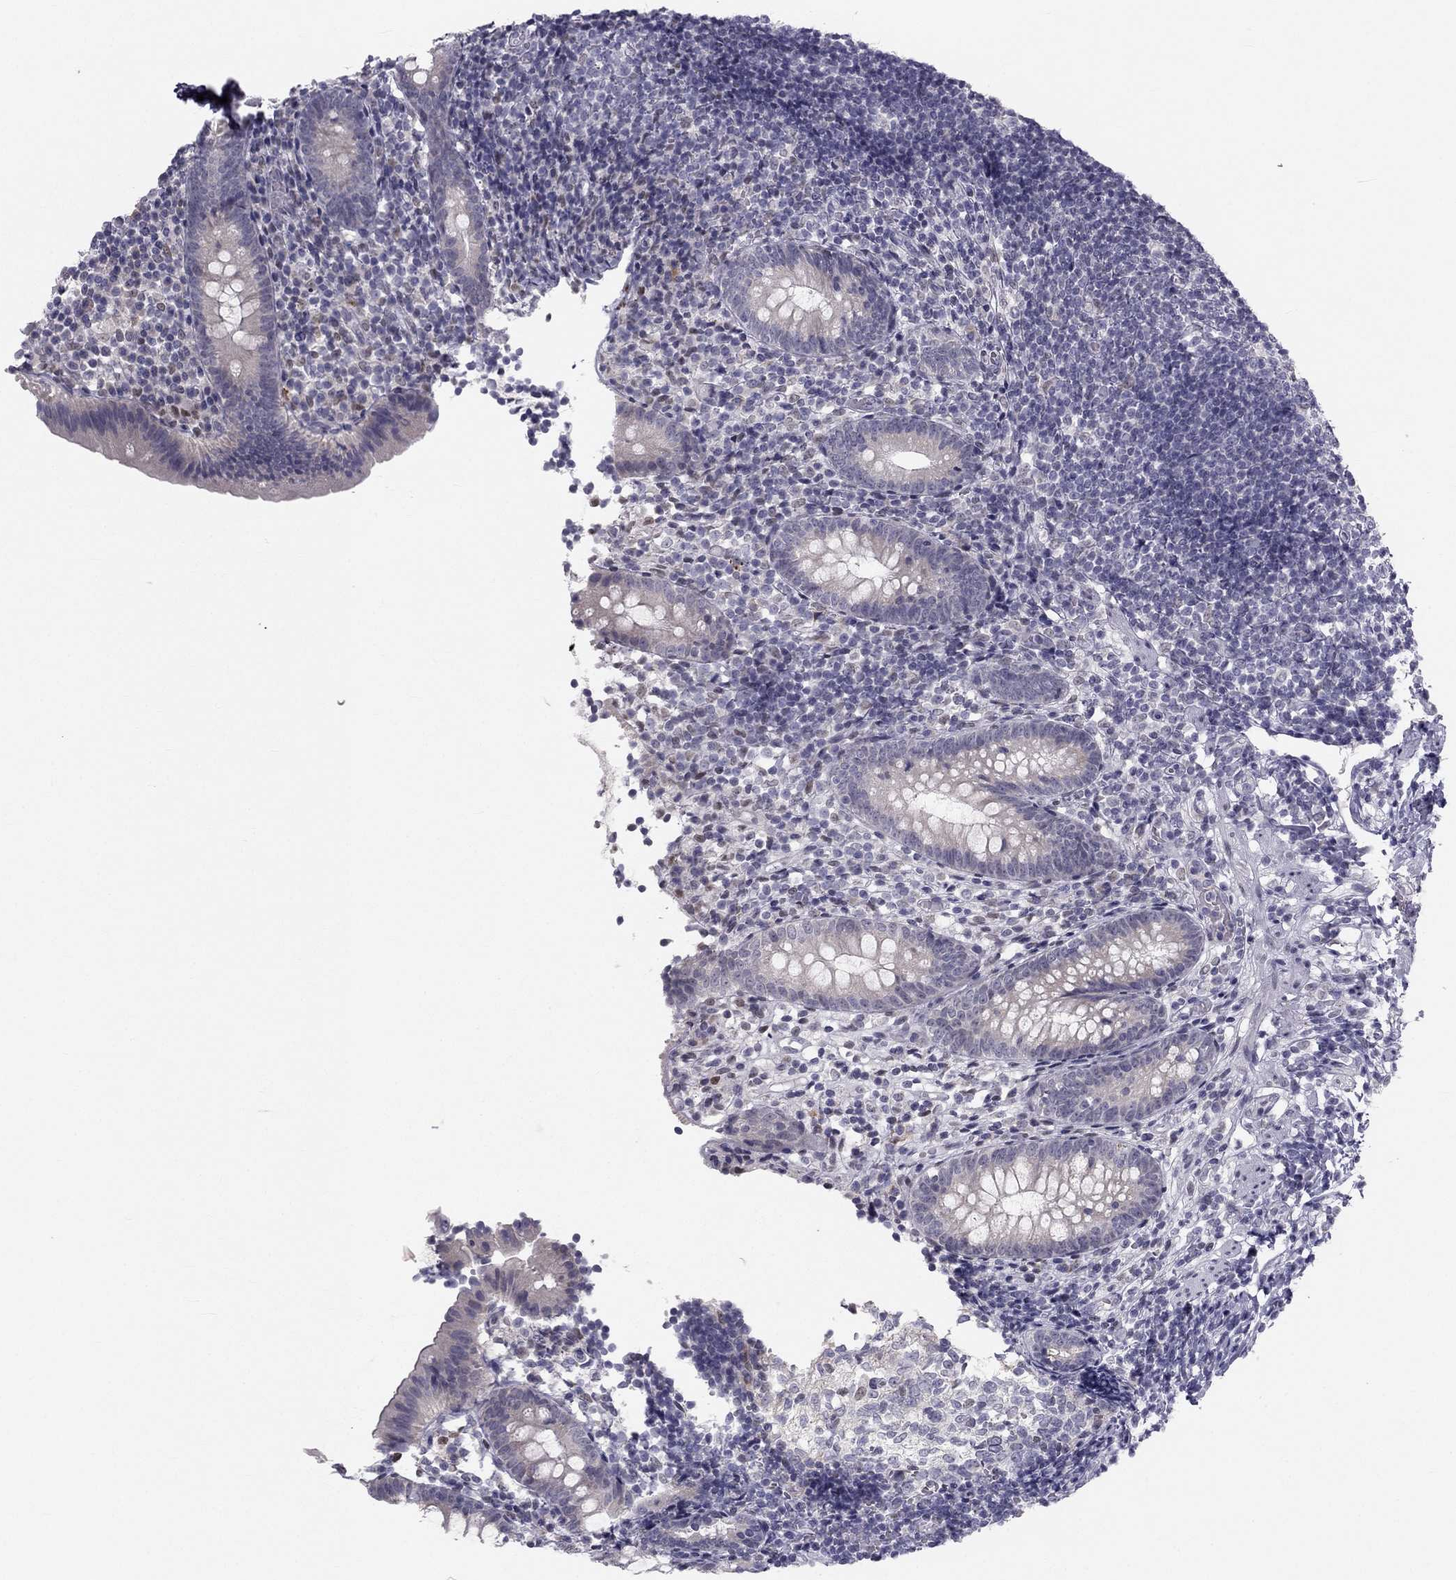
{"staining": {"intensity": "negative", "quantity": "none", "location": "none"}, "tissue": "appendix", "cell_type": "Glandular cells", "image_type": "normal", "snomed": [{"axis": "morphology", "description": "Normal tissue, NOS"}, {"axis": "topography", "description": "Appendix"}], "caption": "Appendix stained for a protein using immunohistochemistry displays no staining glandular cells.", "gene": "TRPS1", "patient": {"sex": "female", "age": 40}}